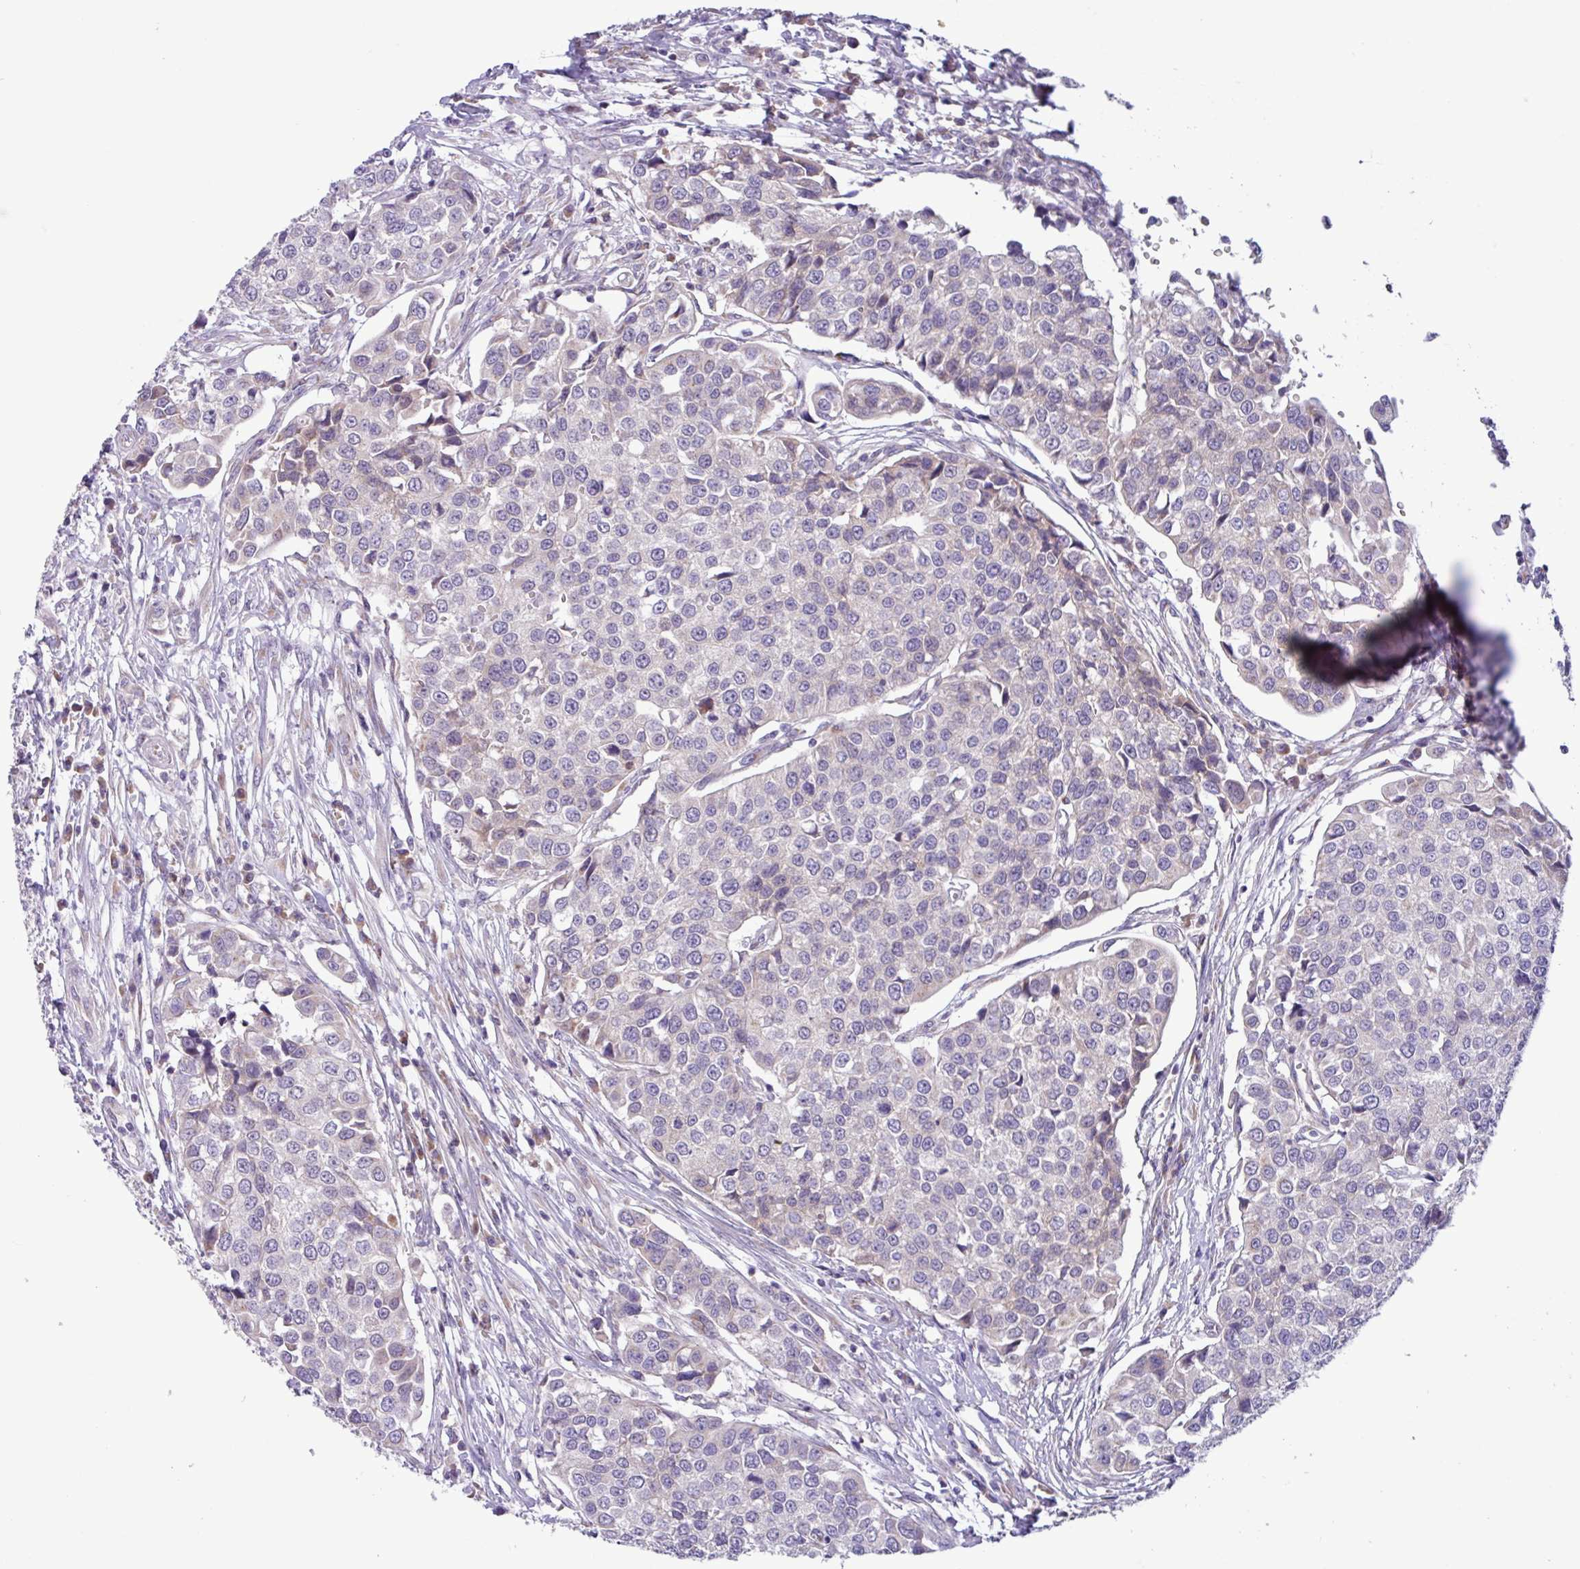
{"staining": {"intensity": "negative", "quantity": "none", "location": "none"}, "tissue": "urothelial cancer", "cell_type": "Tumor cells", "image_type": "cancer", "snomed": [{"axis": "morphology", "description": "Urothelial carcinoma, Low grade"}, {"axis": "topography", "description": "Urinary bladder"}], "caption": "There is no significant positivity in tumor cells of urothelial carcinoma (low-grade).", "gene": "STIMATE", "patient": {"sex": "female", "age": 78}}